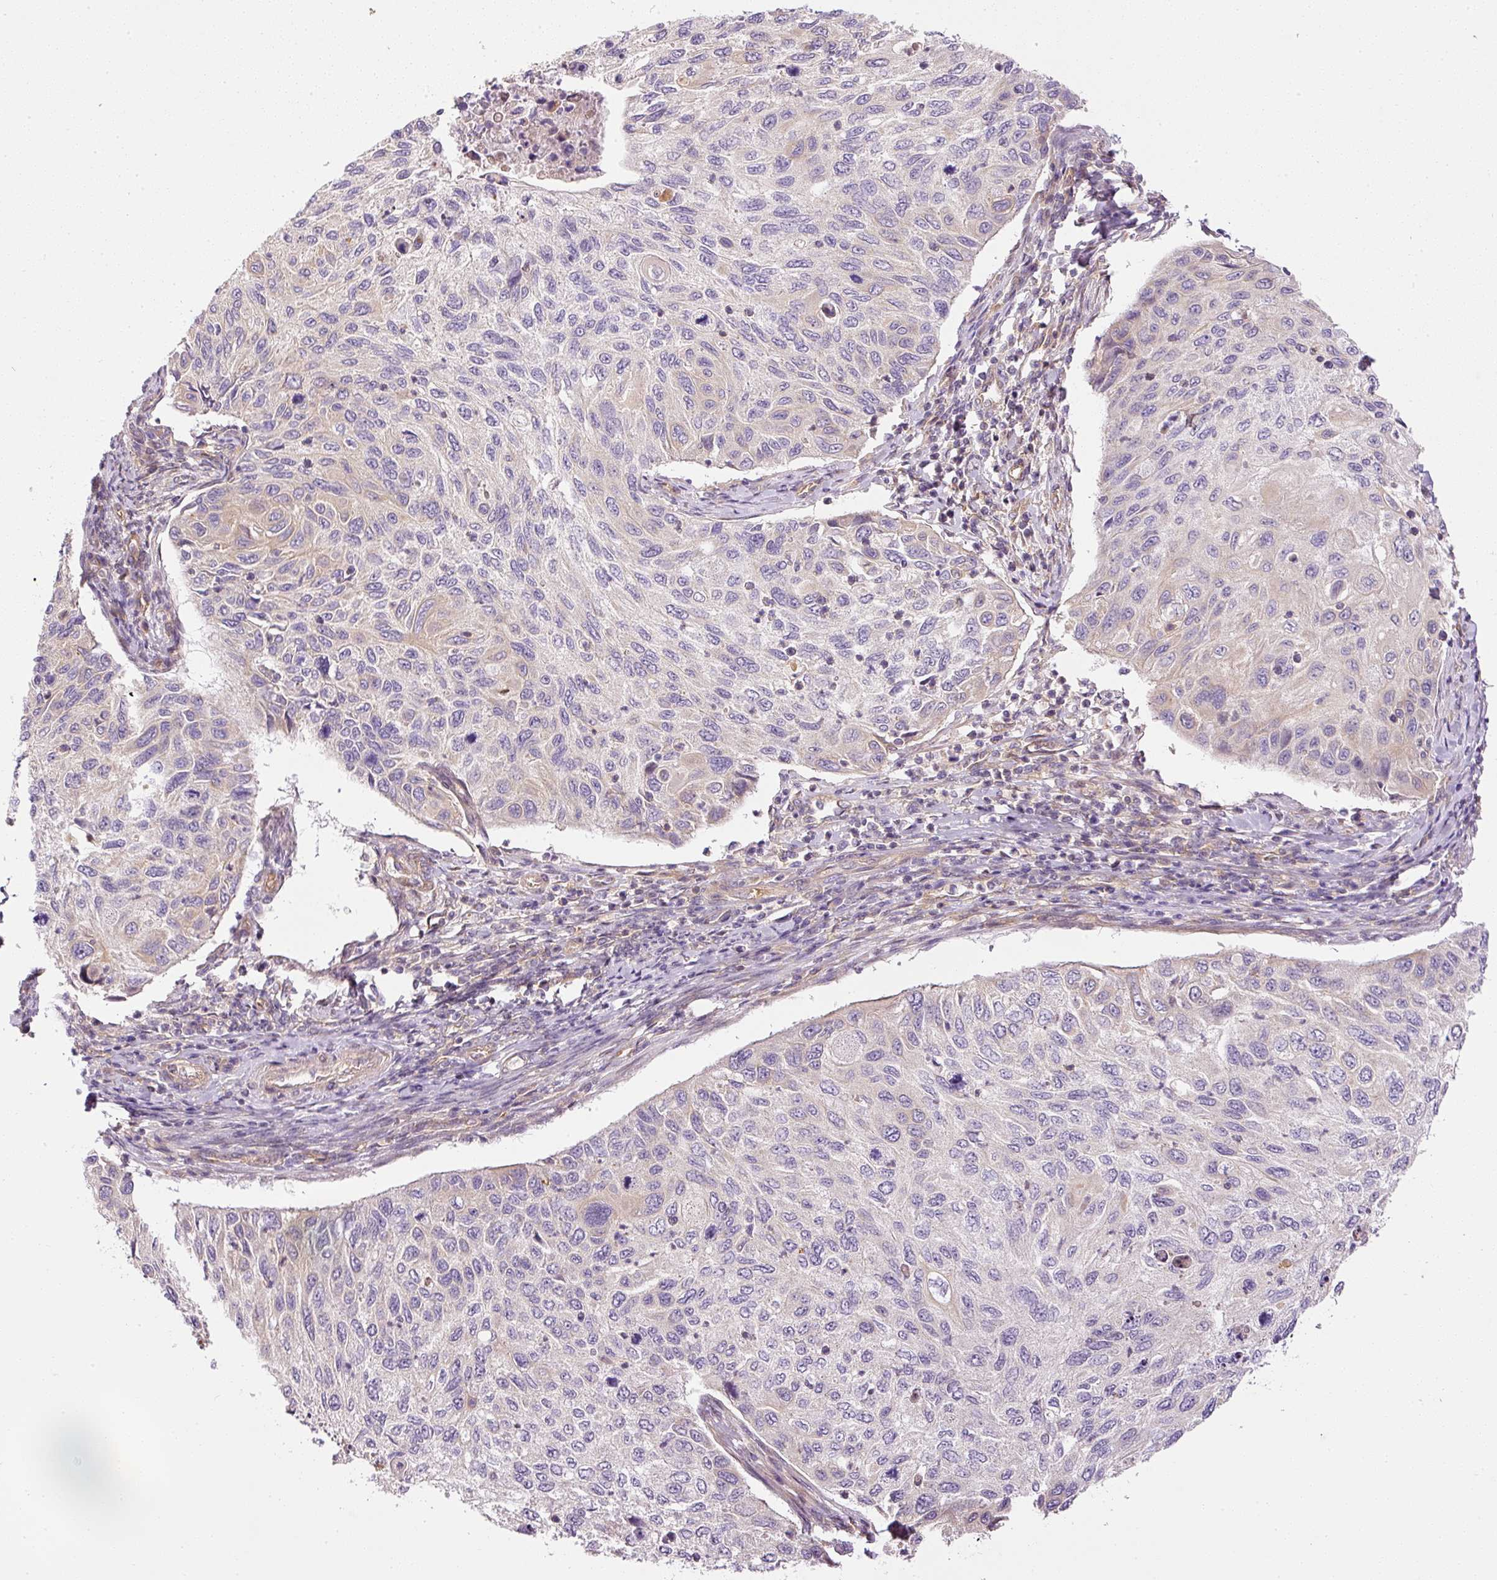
{"staining": {"intensity": "weak", "quantity": "<25%", "location": "cytoplasmic/membranous"}, "tissue": "cervical cancer", "cell_type": "Tumor cells", "image_type": "cancer", "snomed": [{"axis": "morphology", "description": "Squamous cell carcinoma, NOS"}, {"axis": "topography", "description": "Cervix"}], "caption": "A high-resolution photomicrograph shows immunohistochemistry staining of cervical squamous cell carcinoma, which demonstrates no significant staining in tumor cells. The staining was performed using DAB (3,3'-diaminobenzidine) to visualize the protein expression in brown, while the nuclei were stained in blue with hematoxylin (Magnification: 20x).", "gene": "TBC1D2B", "patient": {"sex": "female", "age": 70}}